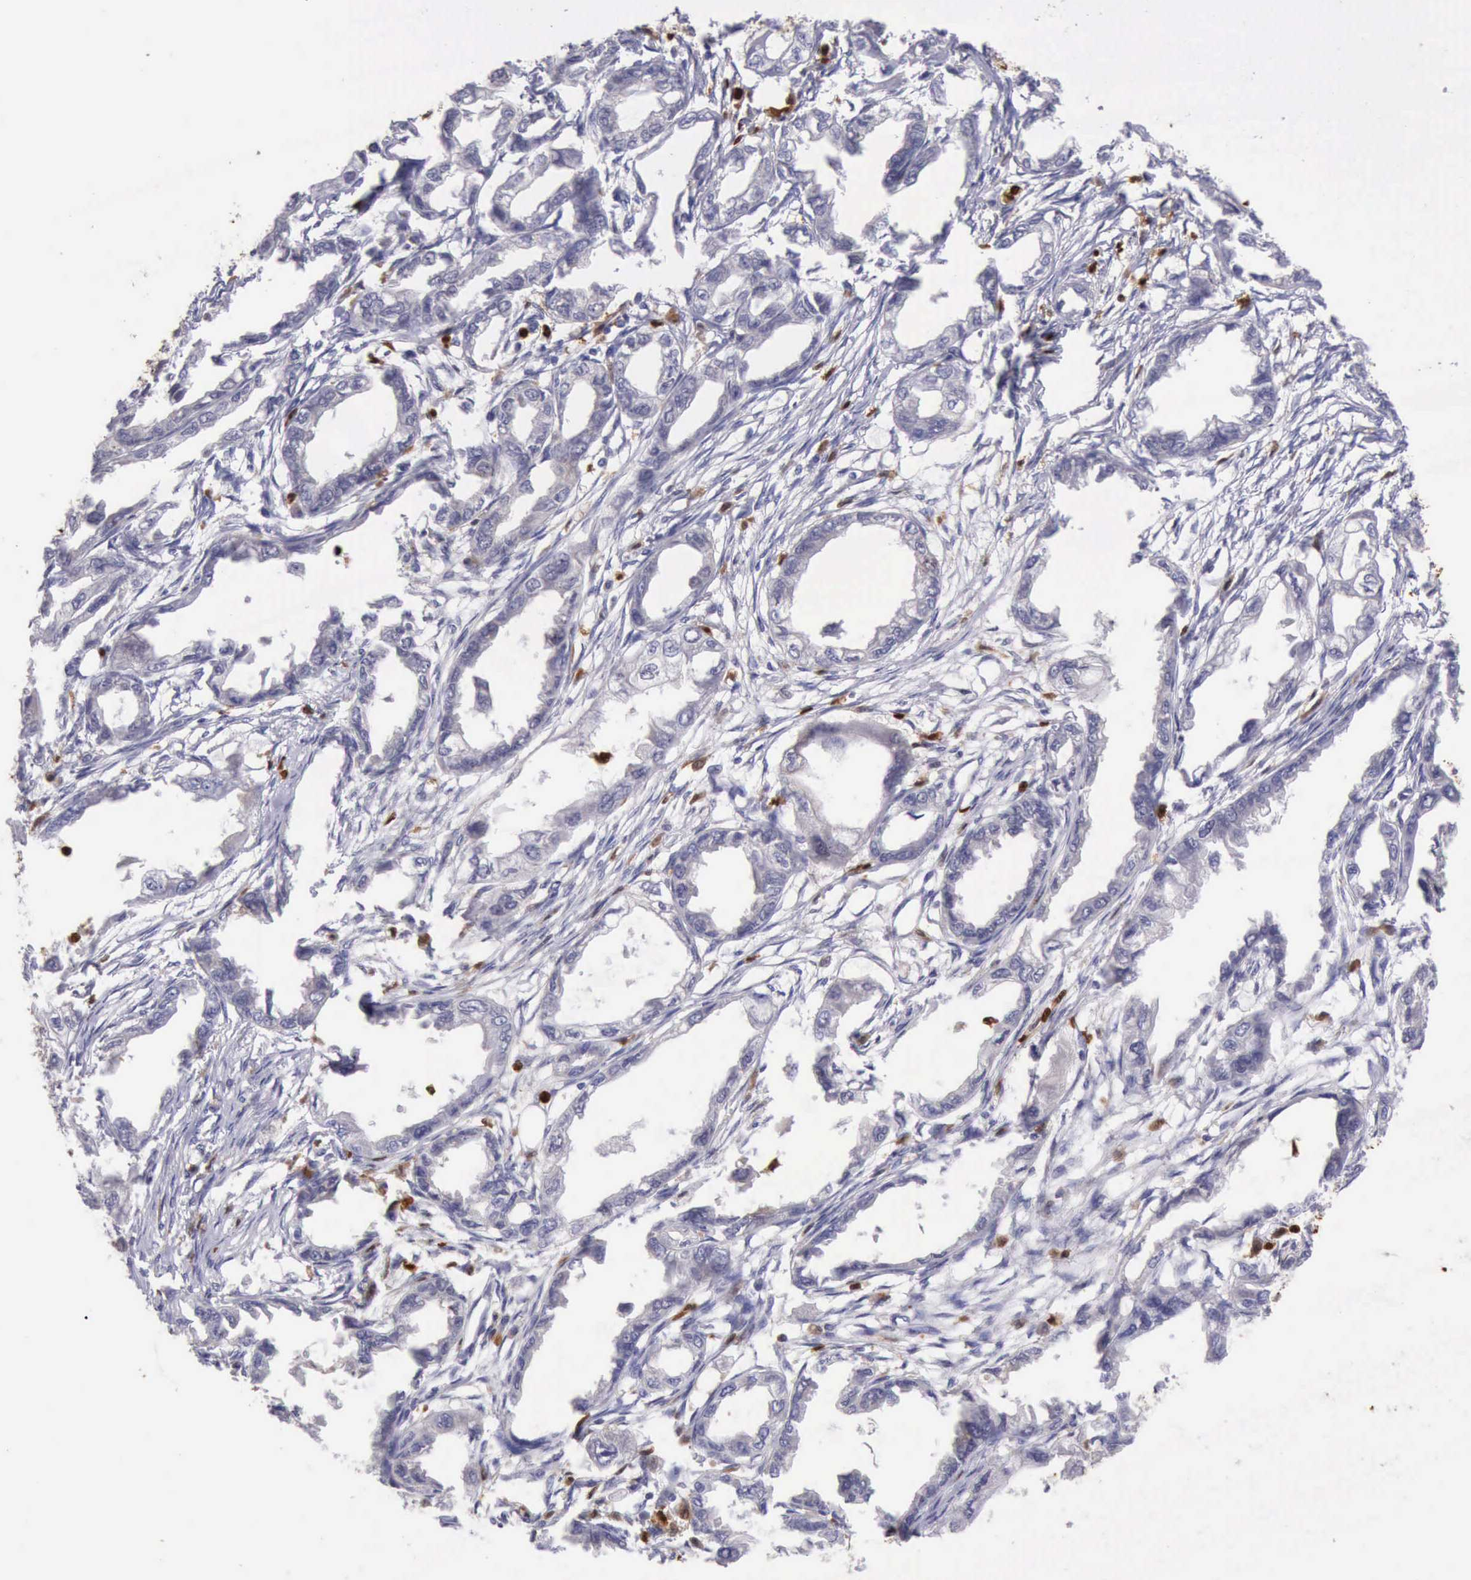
{"staining": {"intensity": "negative", "quantity": "none", "location": "none"}, "tissue": "endometrial cancer", "cell_type": "Tumor cells", "image_type": "cancer", "snomed": [{"axis": "morphology", "description": "Adenocarcinoma, NOS"}, {"axis": "topography", "description": "Endometrium"}], "caption": "Micrograph shows no protein expression in tumor cells of endometrial adenocarcinoma tissue. The staining is performed using DAB brown chromogen with nuclei counter-stained in using hematoxylin.", "gene": "CSTA", "patient": {"sex": "female", "age": 67}}